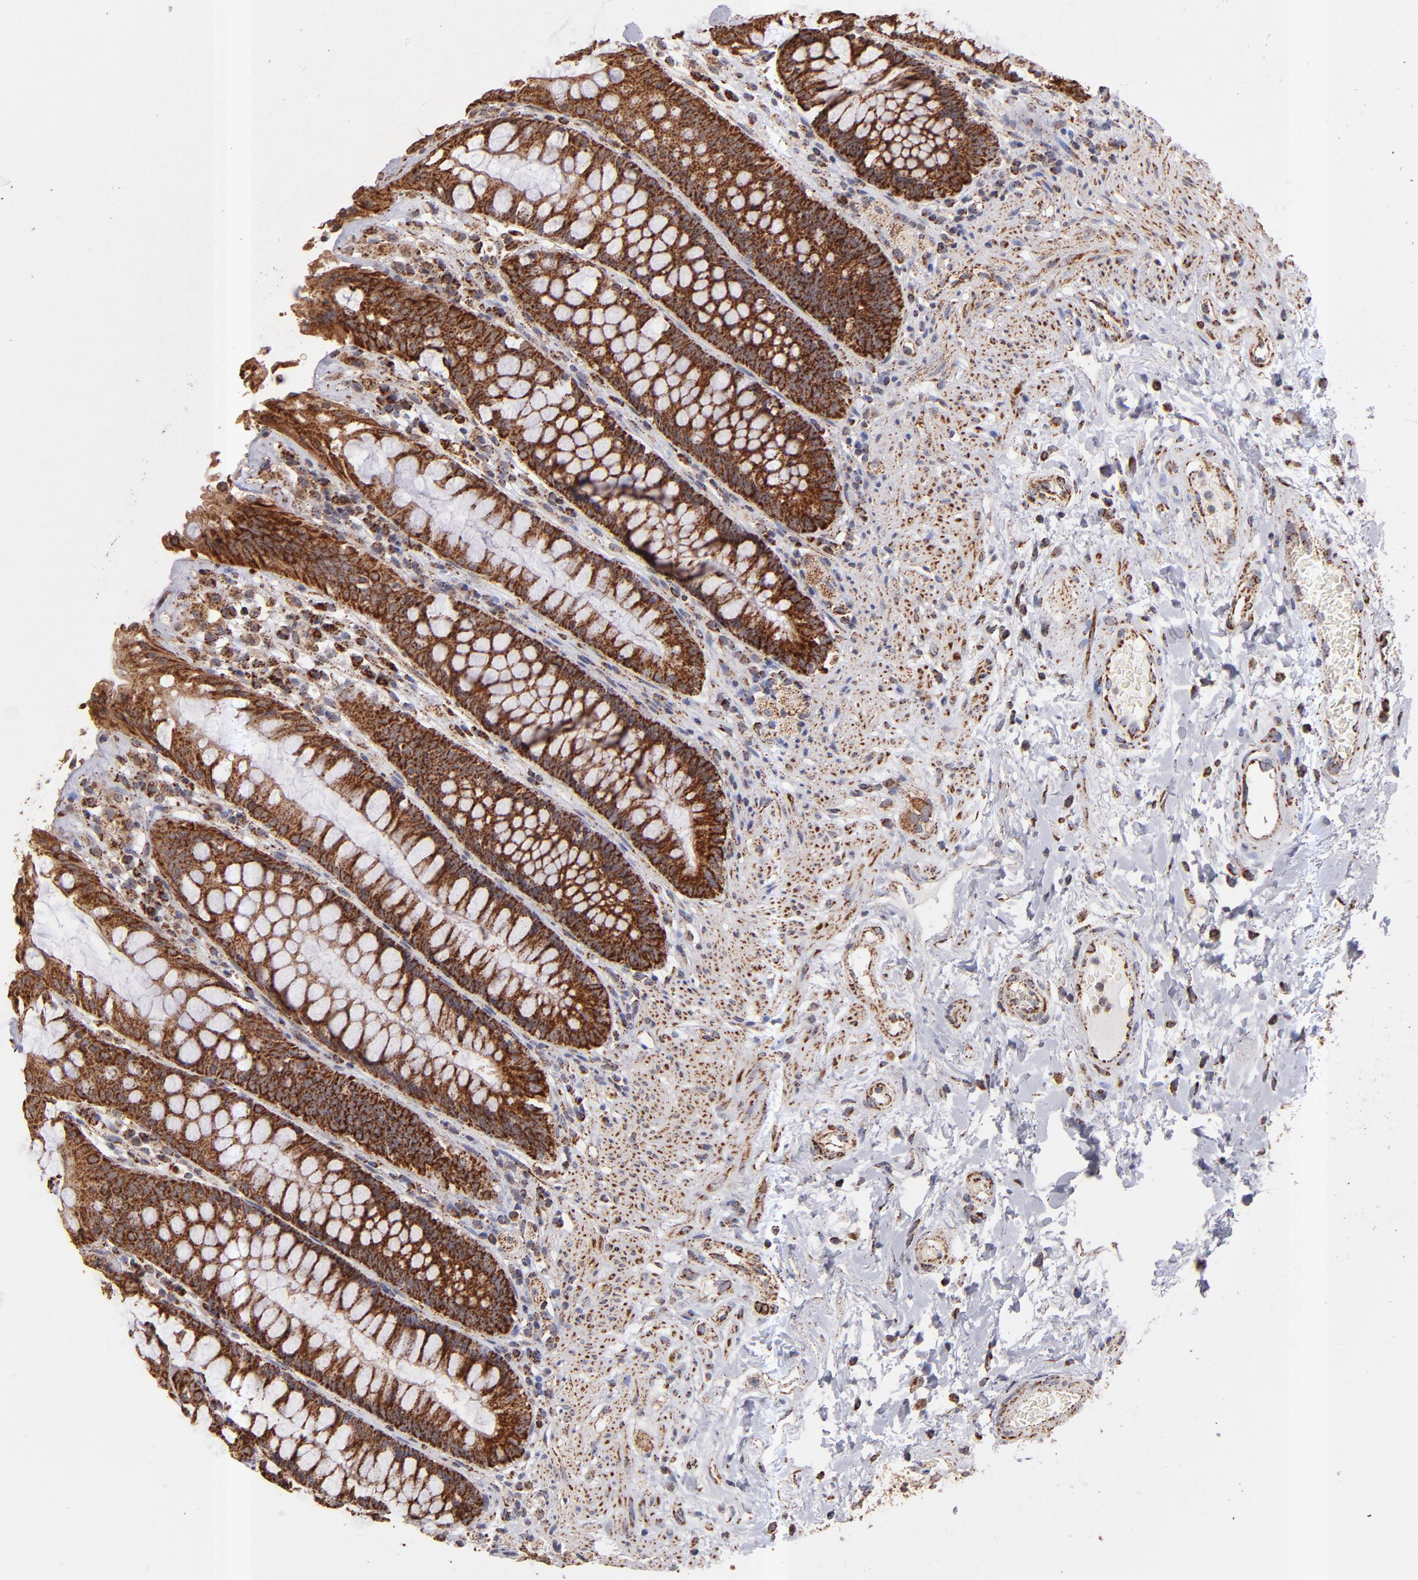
{"staining": {"intensity": "strong", "quantity": ">75%", "location": "cytoplasmic/membranous"}, "tissue": "rectum", "cell_type": "Glandular cells", "image_type": "normal", "snomed": [{"axis": "morphology", "description": "Normal tissue, NOS"}, {"axis": "topography", "description": "Rectum"}], "caption": "The image exhibits immunohistochemical staining of benign rectum. There is strong cytoplasmic/membranous expression is seen in about >75% of glandular cells.", "gene": "DLST", "patient": {"sex": "female", "age": 46}}